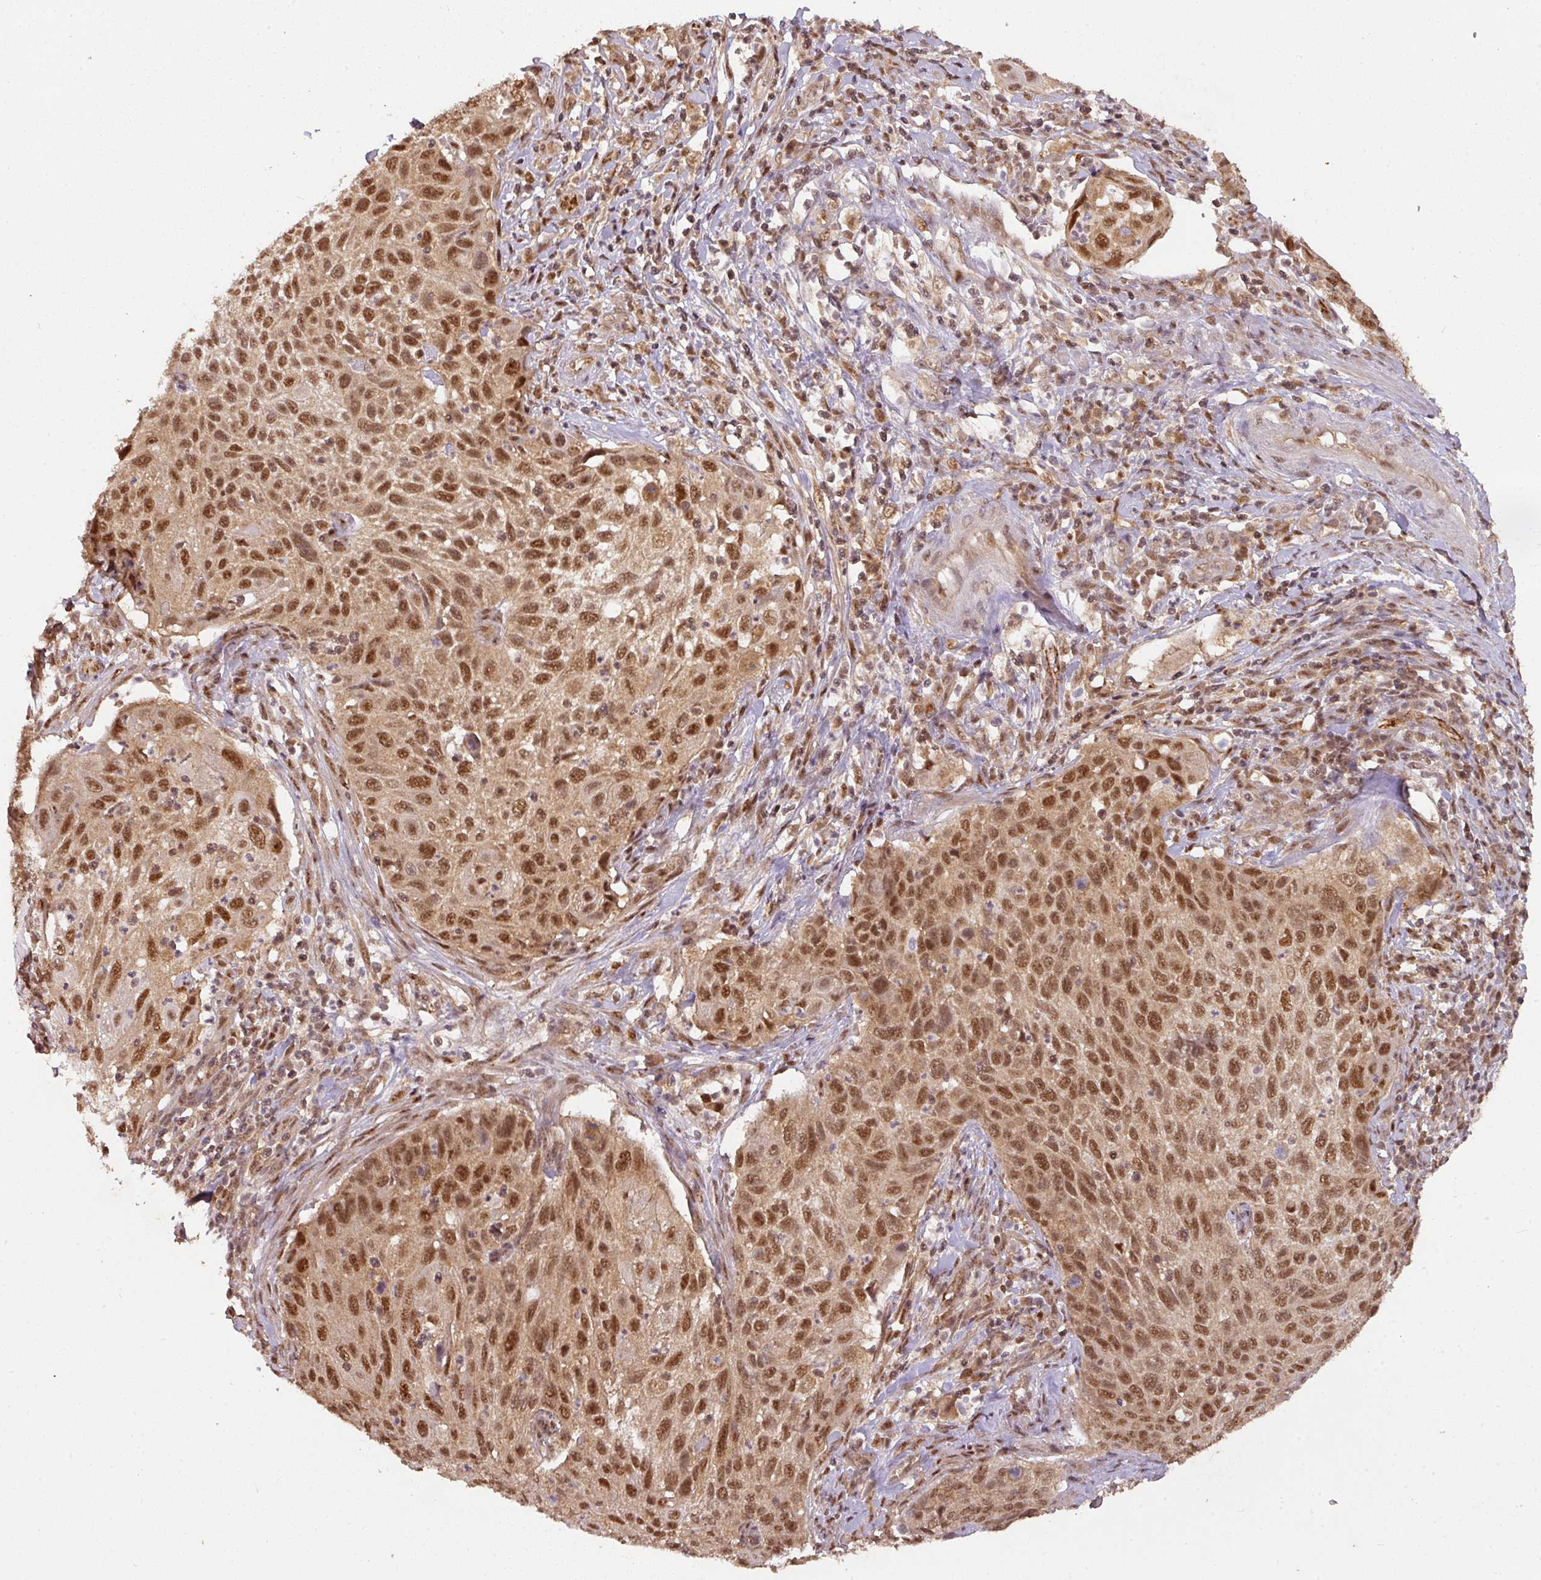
{"staining": {"intensity": "moderate", "quantity": ">75%", "location": "nuclear"}, "tissue": "cervical cancer", "cell_type": "Tumor cells", "image_type": "cancer", "snomed": [{"axis": "morphology", "description": "Squamous cell carcinoma, NOS"}, {"axis": "topography", "description": "Cervix"}], "caption": "Human cervical cancer stained with a protein marker shows moderate staining in tumor cells.", "gene": "RANBP9", "patient": {"sex": "female", "age": 70}}